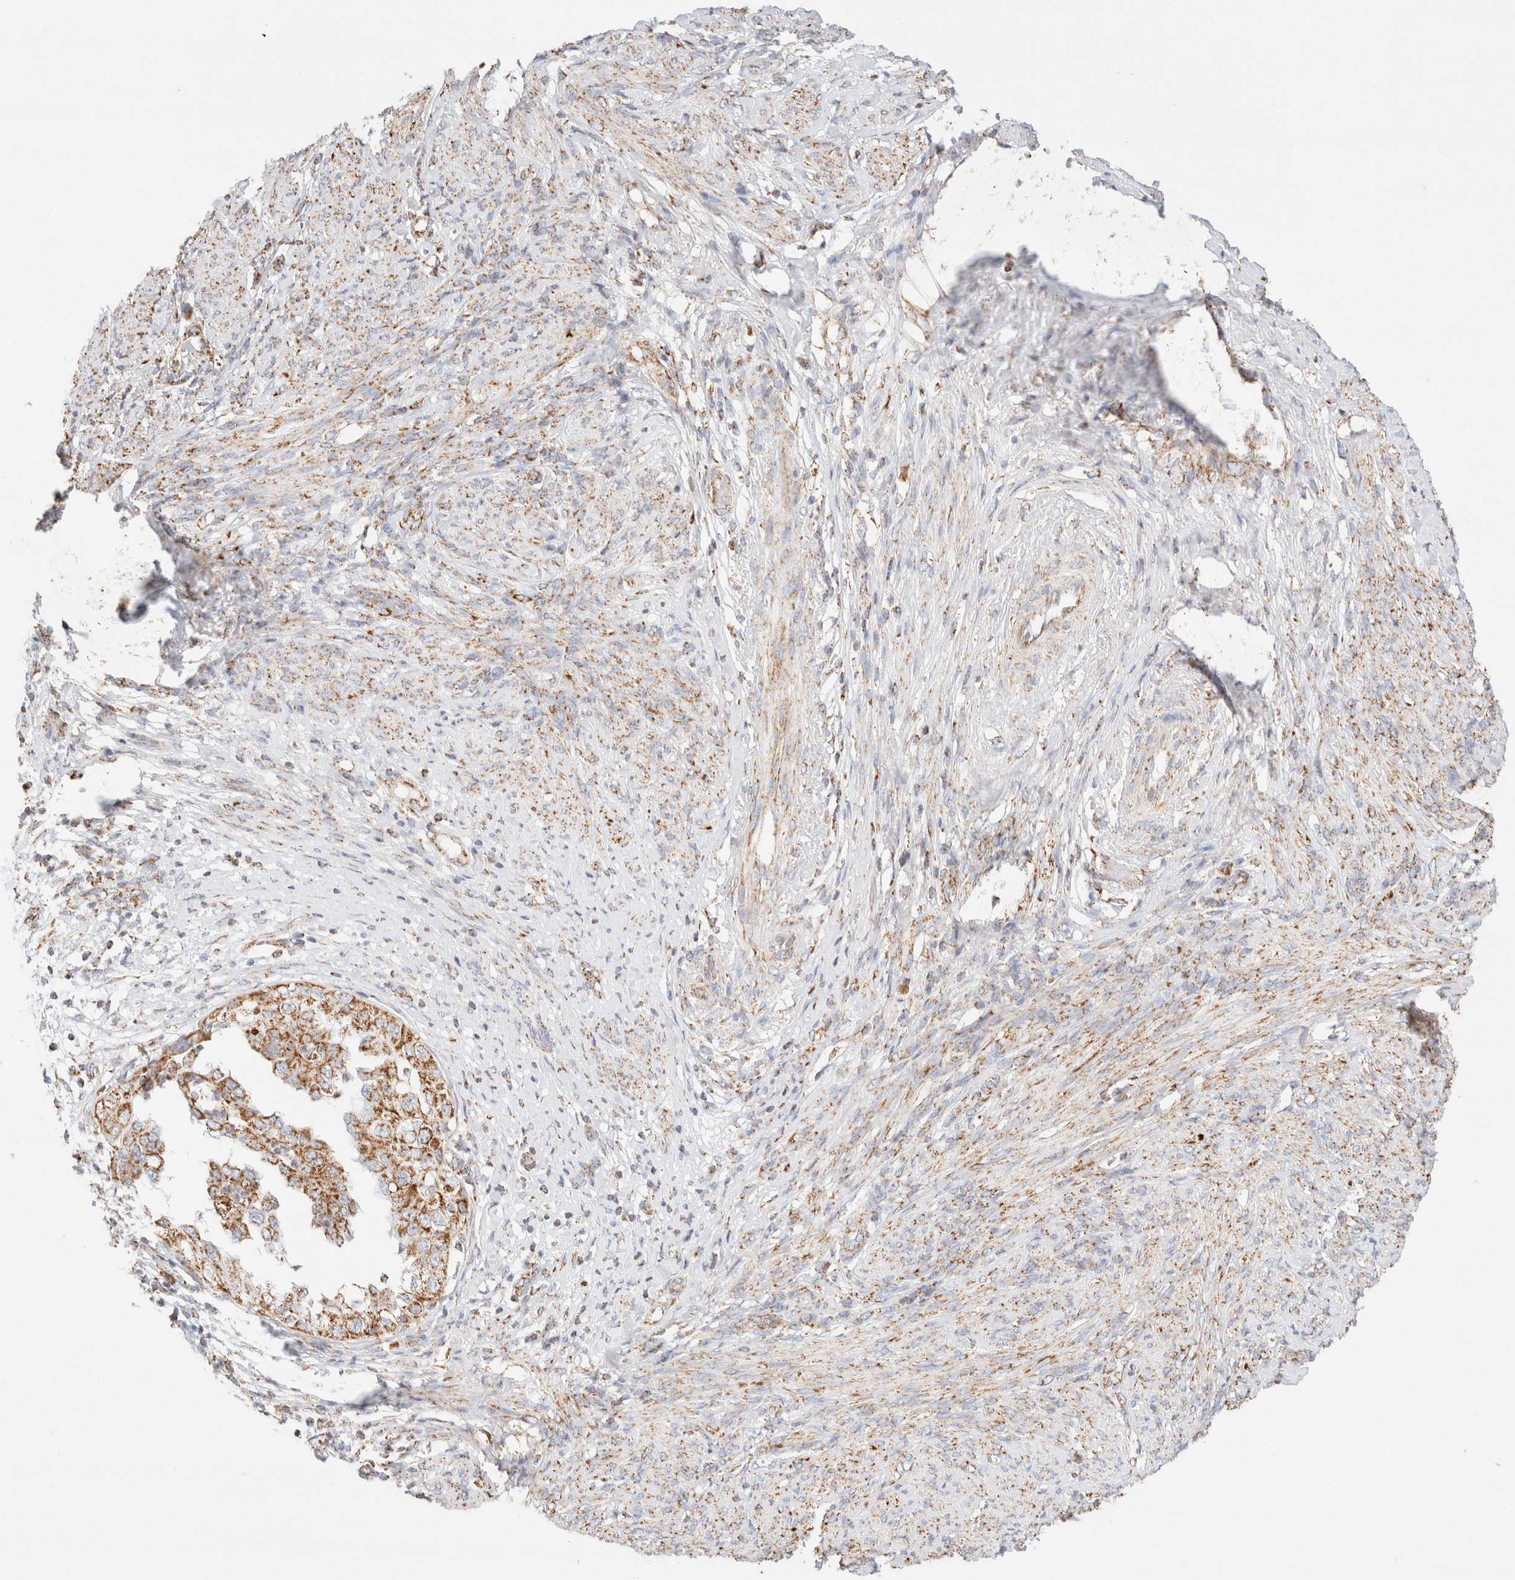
{"staining": {"intensity": "moderate", "quantity": ">75%", "location": "cytoplasmic/membranous"}, "tissue": "endometrial cancer", "cell_type": "Tumor cells", "image_type": "cancer", "snomed": [{"axis": "morphology", "description": "Adenocarcinoma, NOS"}, {"axis": "topography", "description": "Endometrium"}], "caption": "Adenocarcinoma (endometrial) was stained to show a protein in brown. There is medium levels of moderate cytoplasmic/membranous expression in about >75% of tumor cells.", "gene": "PHB2", "patient": {"sex": "female", "age": 85}}